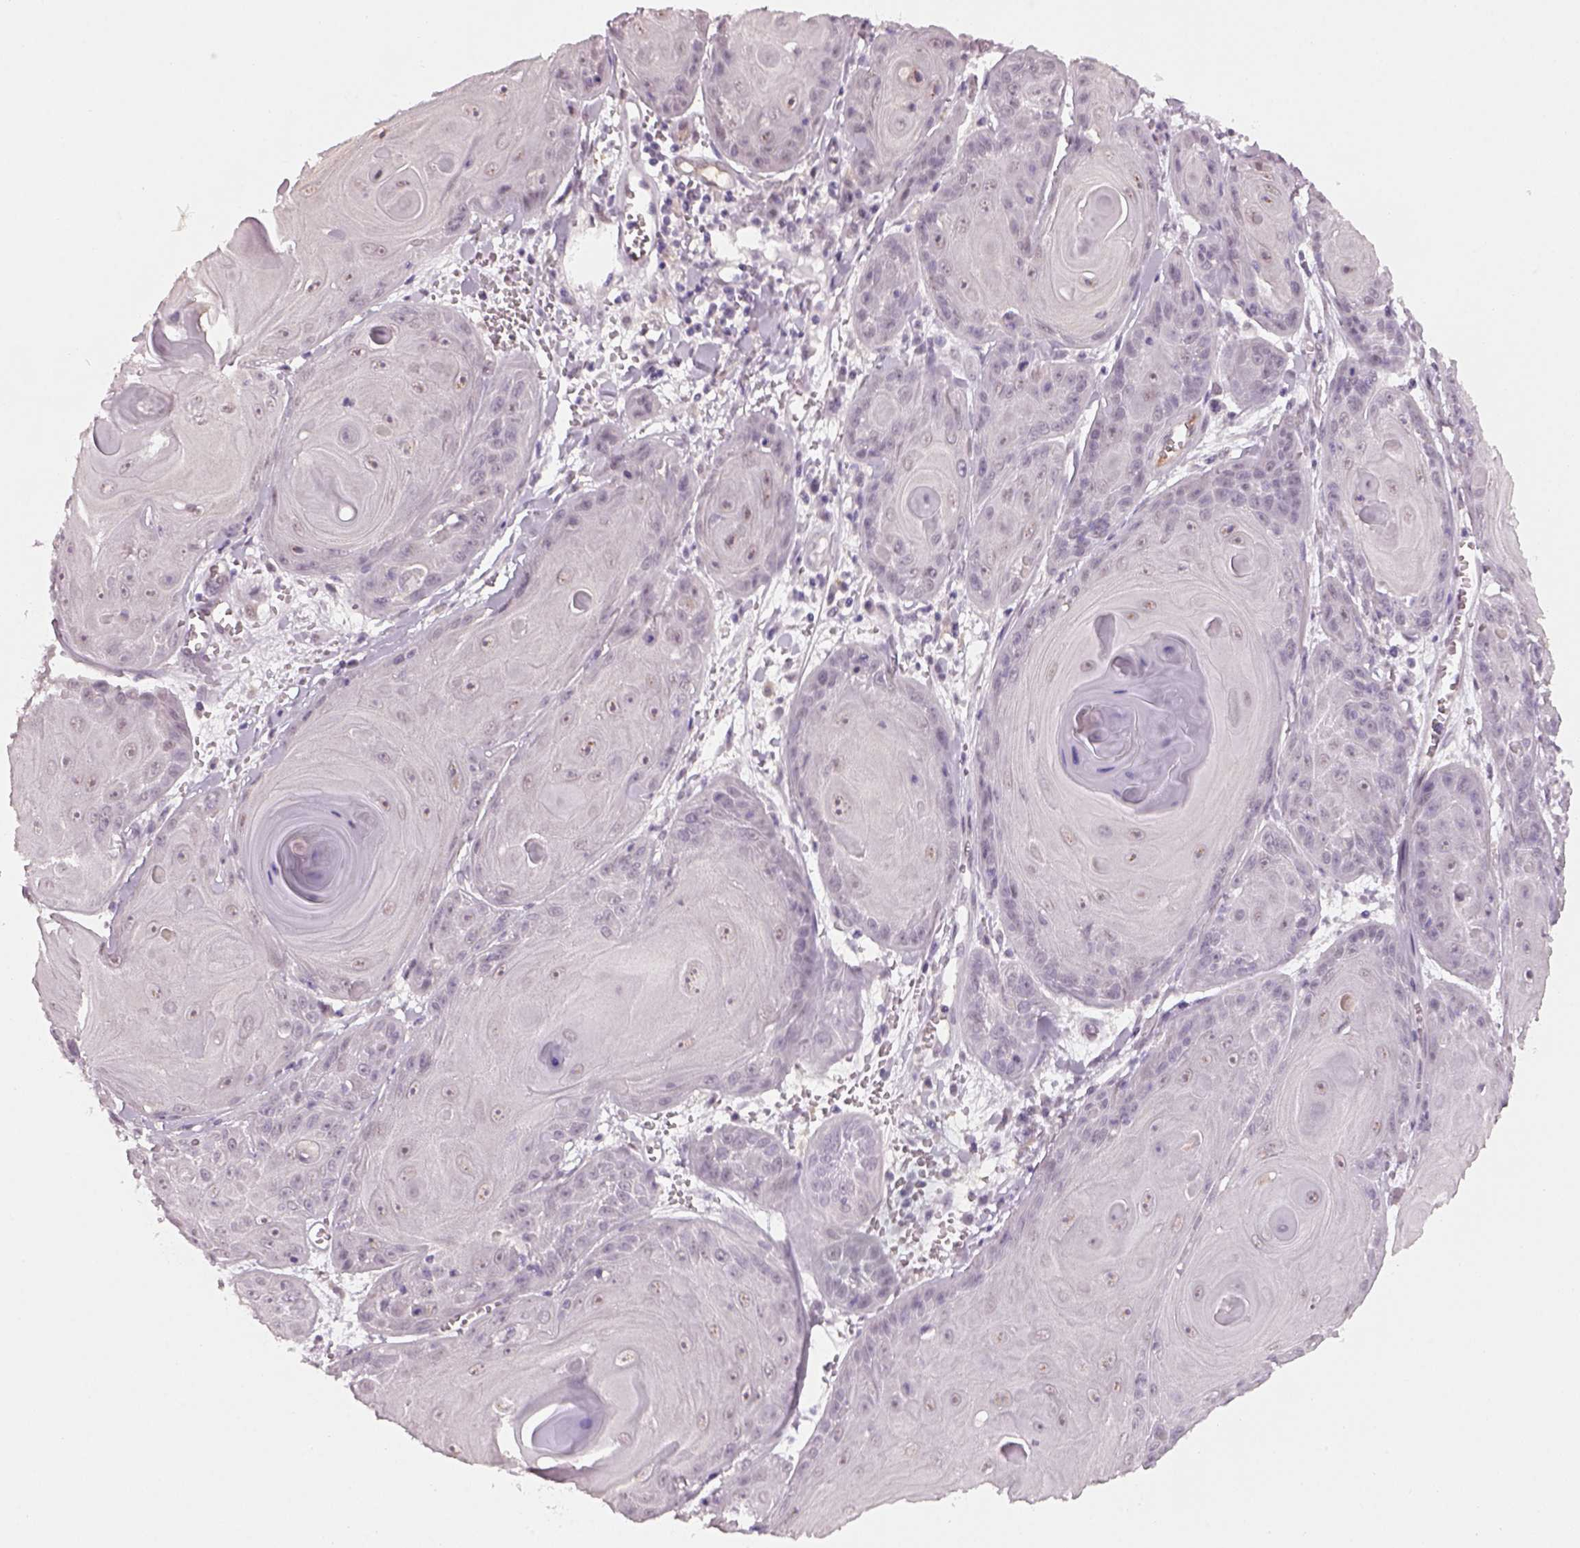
{"staining": {"intensity": "negative", "quantity": "none", "location": "none"}, "tissue": "skin cancer", "cell_type": "Tumor cells", "image_type": "cancer", "snomed": [{"axis": "morphology", "description": "Squamous cell carcinoma, NOS"}, {"axis": "topography", "description": "Skin"}, {"axis": "topography", "description": "Vulva"}], "caption": "Immunohistochemistry (IHC) photomicrograph of neoplastic tissue: skin cancer (squamous cell carcinoma) stained with DAB demonstrates no significant protein expression in tumor cells.", "gene": "NAT8", "patient": {"sex": "female", "age": 85}}